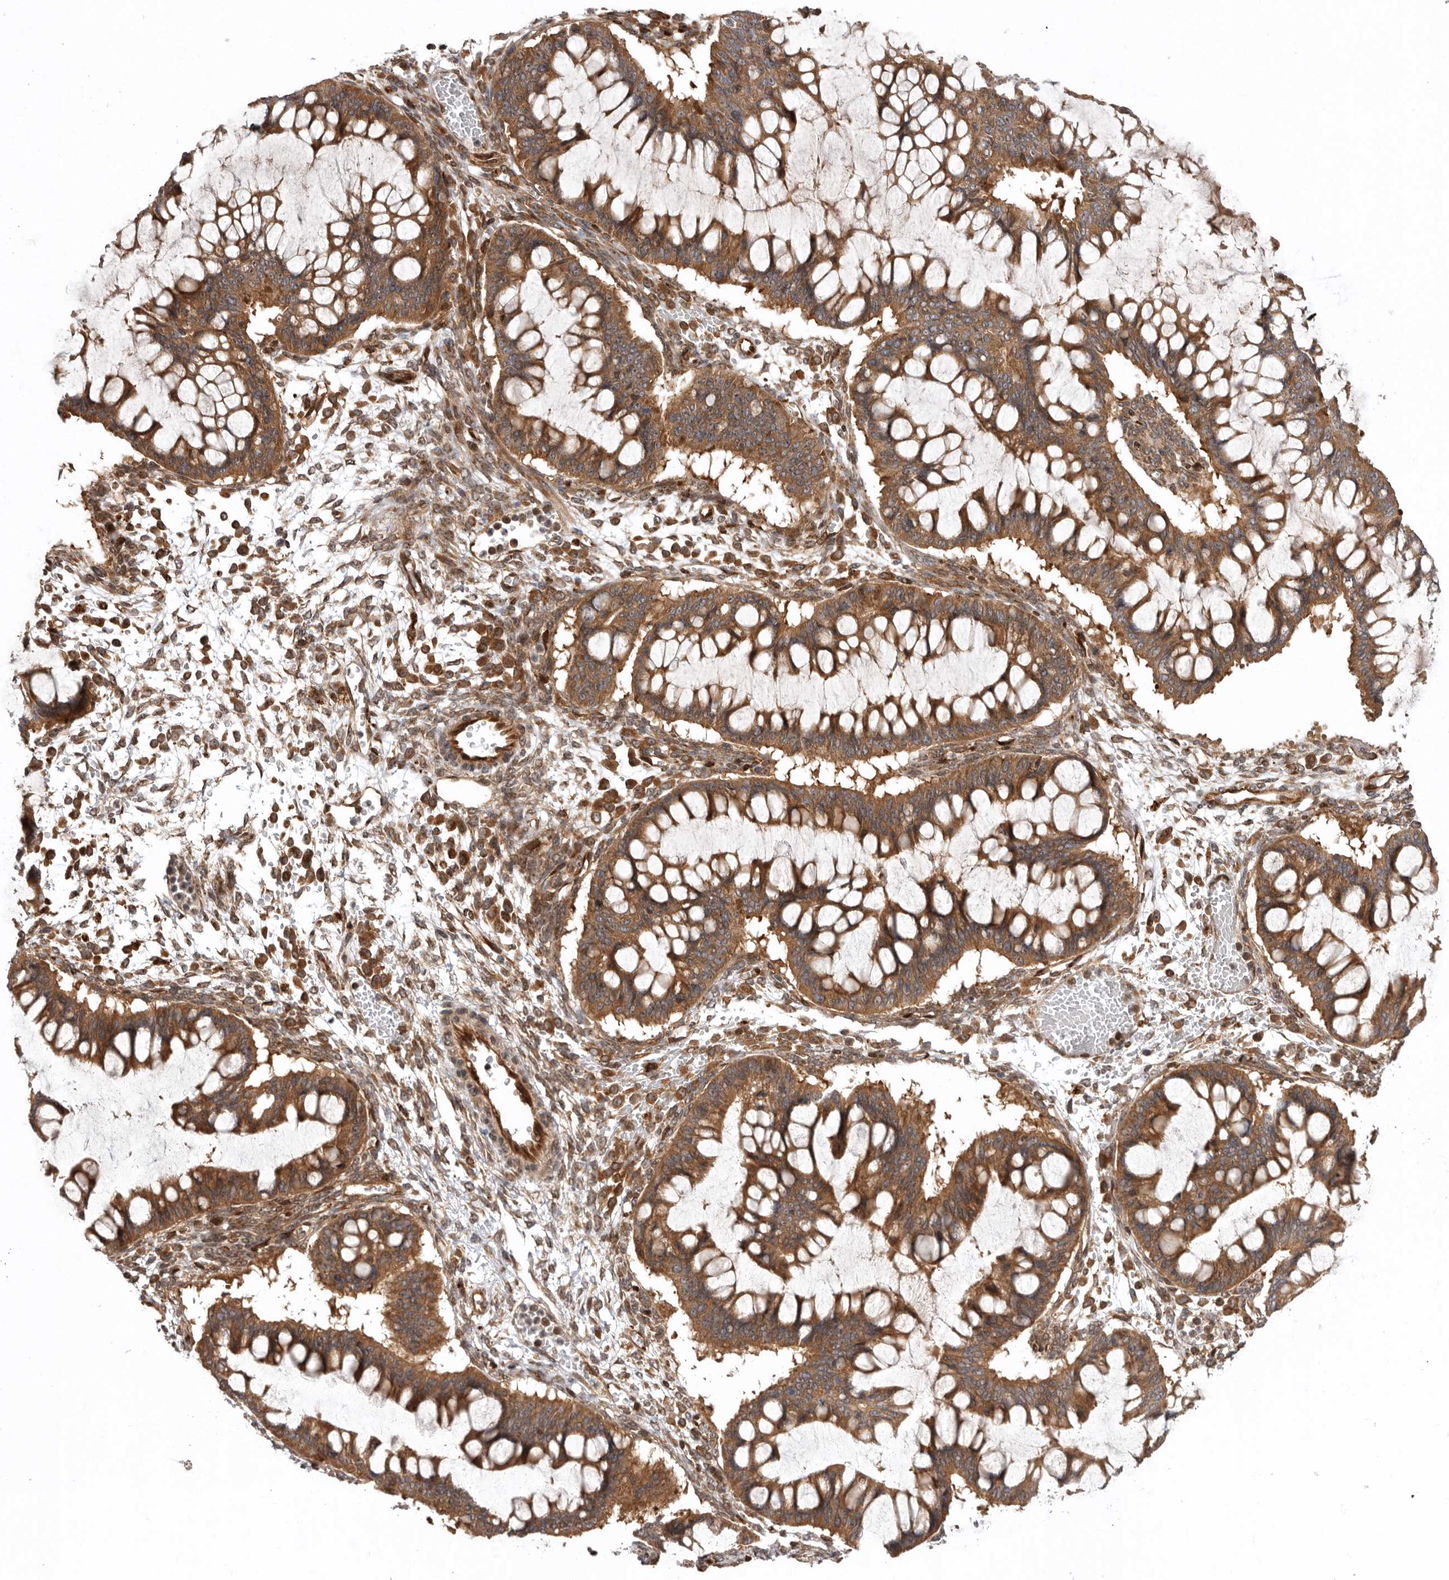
{"staining": {"intensity": "moderate", "quantity": ">75%", "location": "cytoplasmic/membranous"}, "tissue": "ovarian cancer", "cell_type": "Tumor cells", "image_type": "cancer", "snomed": [{"axis": "morphology", "description": "Cystadenocarcinoma, mucinous, NOS"}, {"axis": "topography", "description": "Ovary"}], "caption": "Immunohistochemistry (IHC) staining of ovarian mucinous cystadenocarcinoma, which shows medium levels of moderate cytoplasmic/membranous staining in approximately >75% of tumor cells indicating moderate cytoplasmic/membranous protein expression. The staining was performed using DAB (3,3'-diaminobenzidine) (brown) for protein detection and nuclei were counterstained in hematoxylin (blue).", "gene": "DHDDS", "patient": {"sex": "female", "age": 73}}